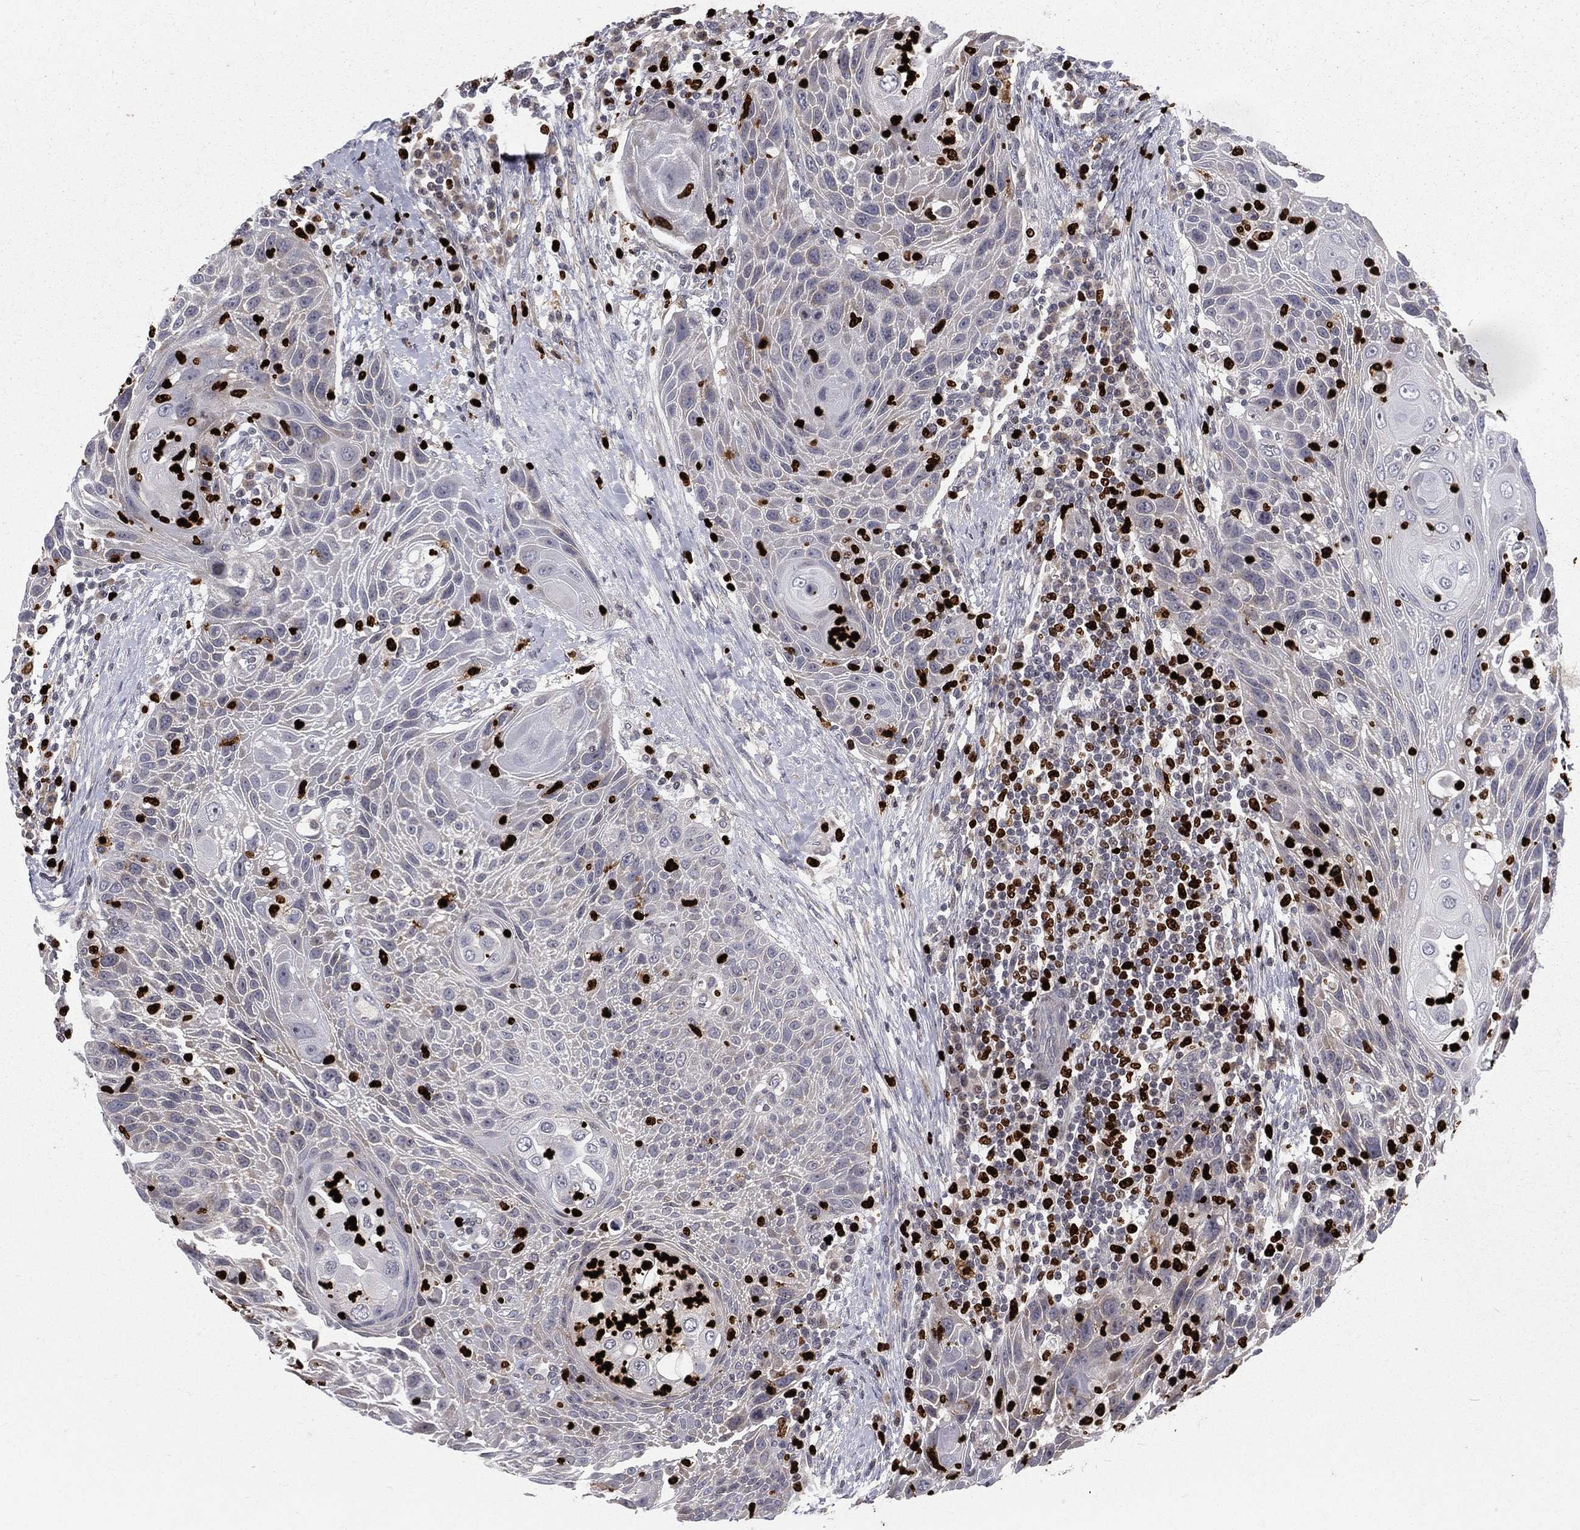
{"staining": {"intensity": "negative", "quantity": "none", "location": "none"}, "tissue": "head and neck cancer", "cell_type": "Tumor cells", "image_type": "cancer", "snomed": [{"axis": "morphology", "description": "Squamous cell carcinoma, NOS"}, {"axis": "topography", "description": "Head-Neck"}], "caption": "Immunohistochemistry of human squamous cell carcinoma (head and neck) displays no expression in tumor cells.", "gene": "MNDA", "patient": {"sex": "male", "age": 69}}